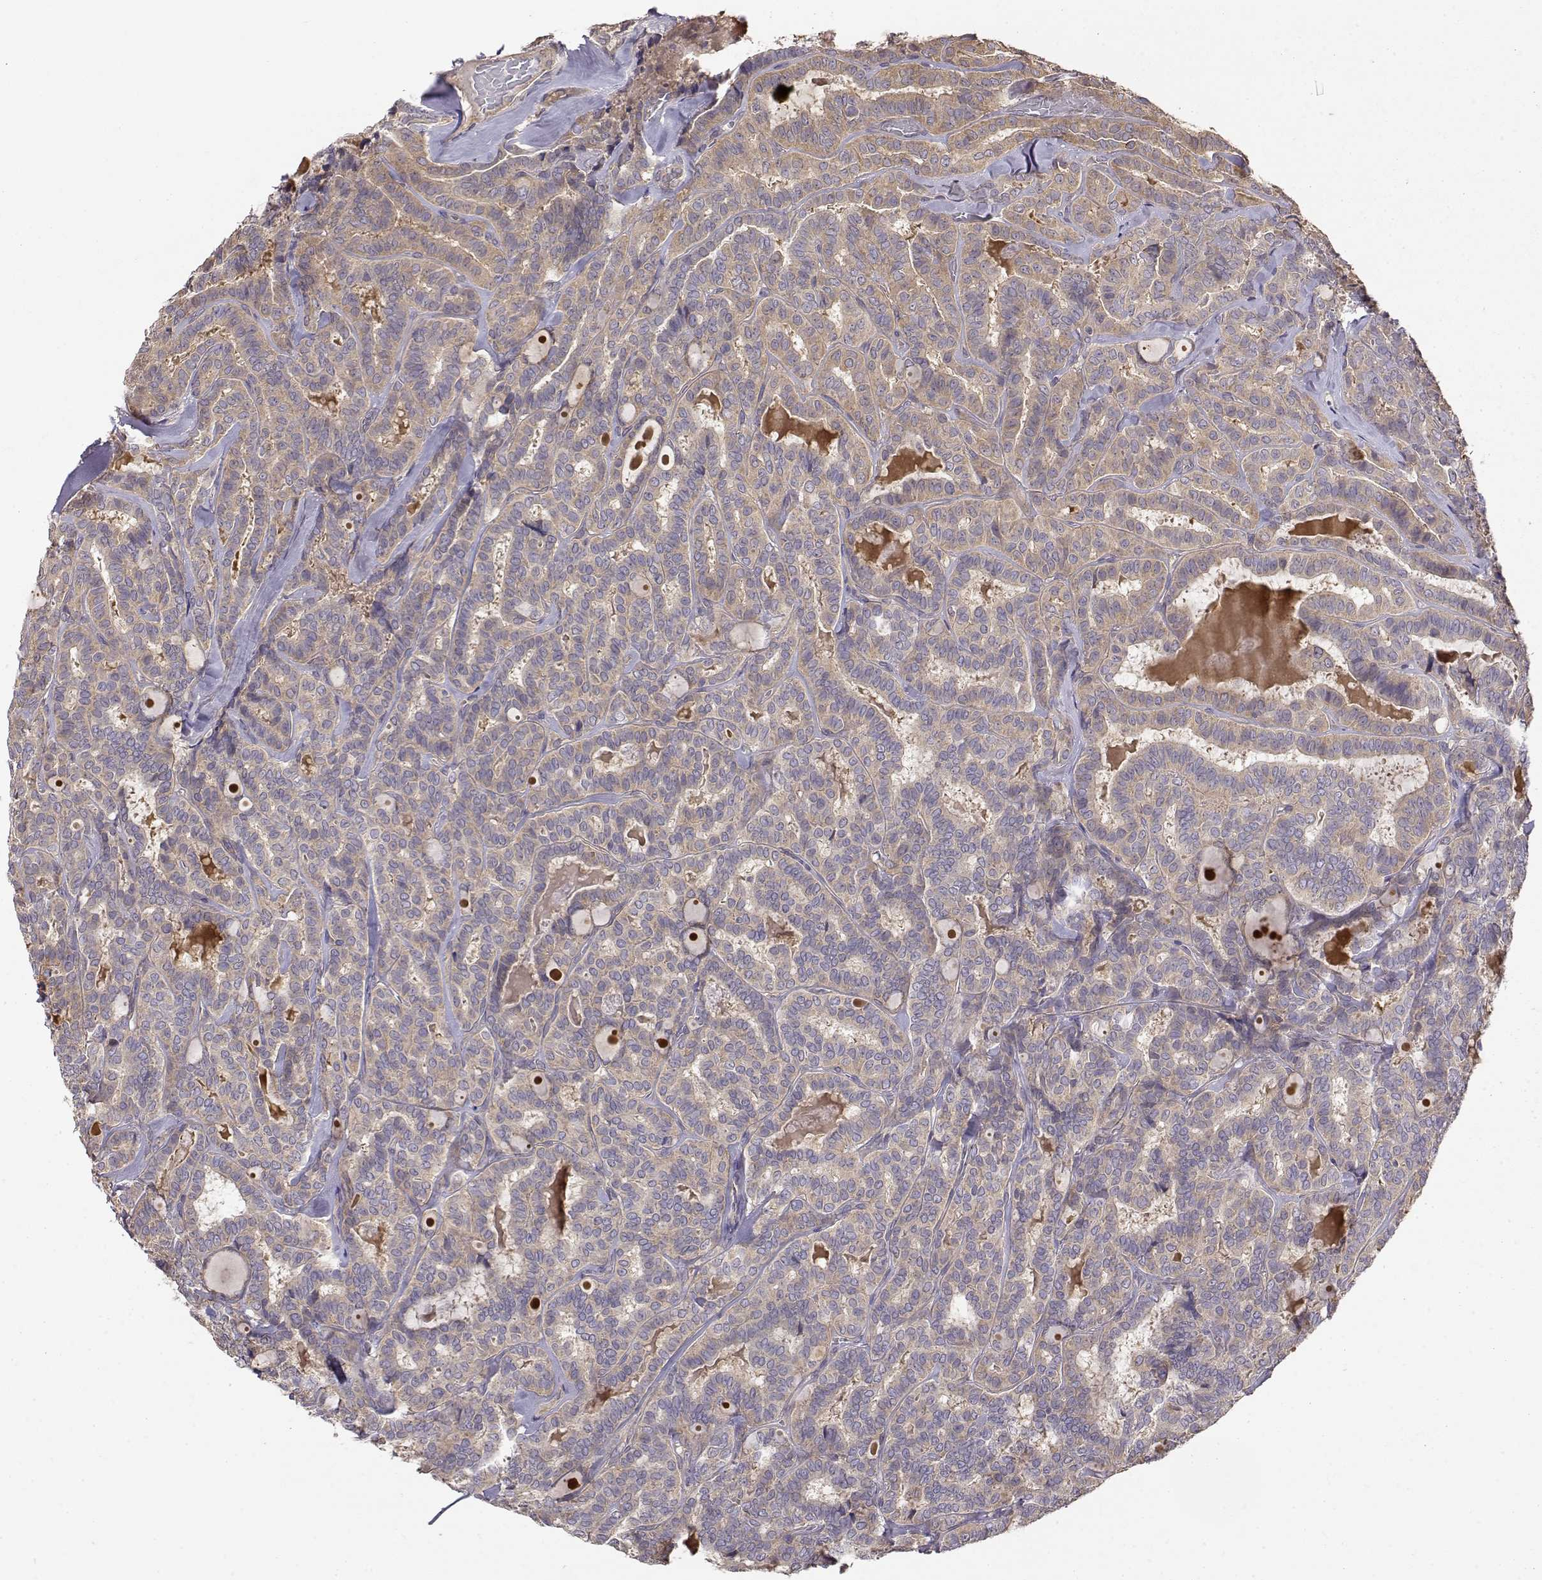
{"staining": {"intensity": "weak", "quantity": ">75%", "location": "cytoplasmic/membranous"}, "tissue": "thyroid cancer", "cell_type": "Tumor cells", "image_type": "cancer", "snomed": [{"axis": "morphology", "description": "Papillary adenocarcinoma, NOS"}, {"axis": "topography", "description": "Thyroid gland"}], "caption": "A low amount of weak cytoplasmic/membranous staining is seen in approximately >75% of tumor cells in thyroid cancer (papillary adenocarcinoma) tissue.", "gene": "CRIM1", "patient": {"sex": "female", "age": 39}}